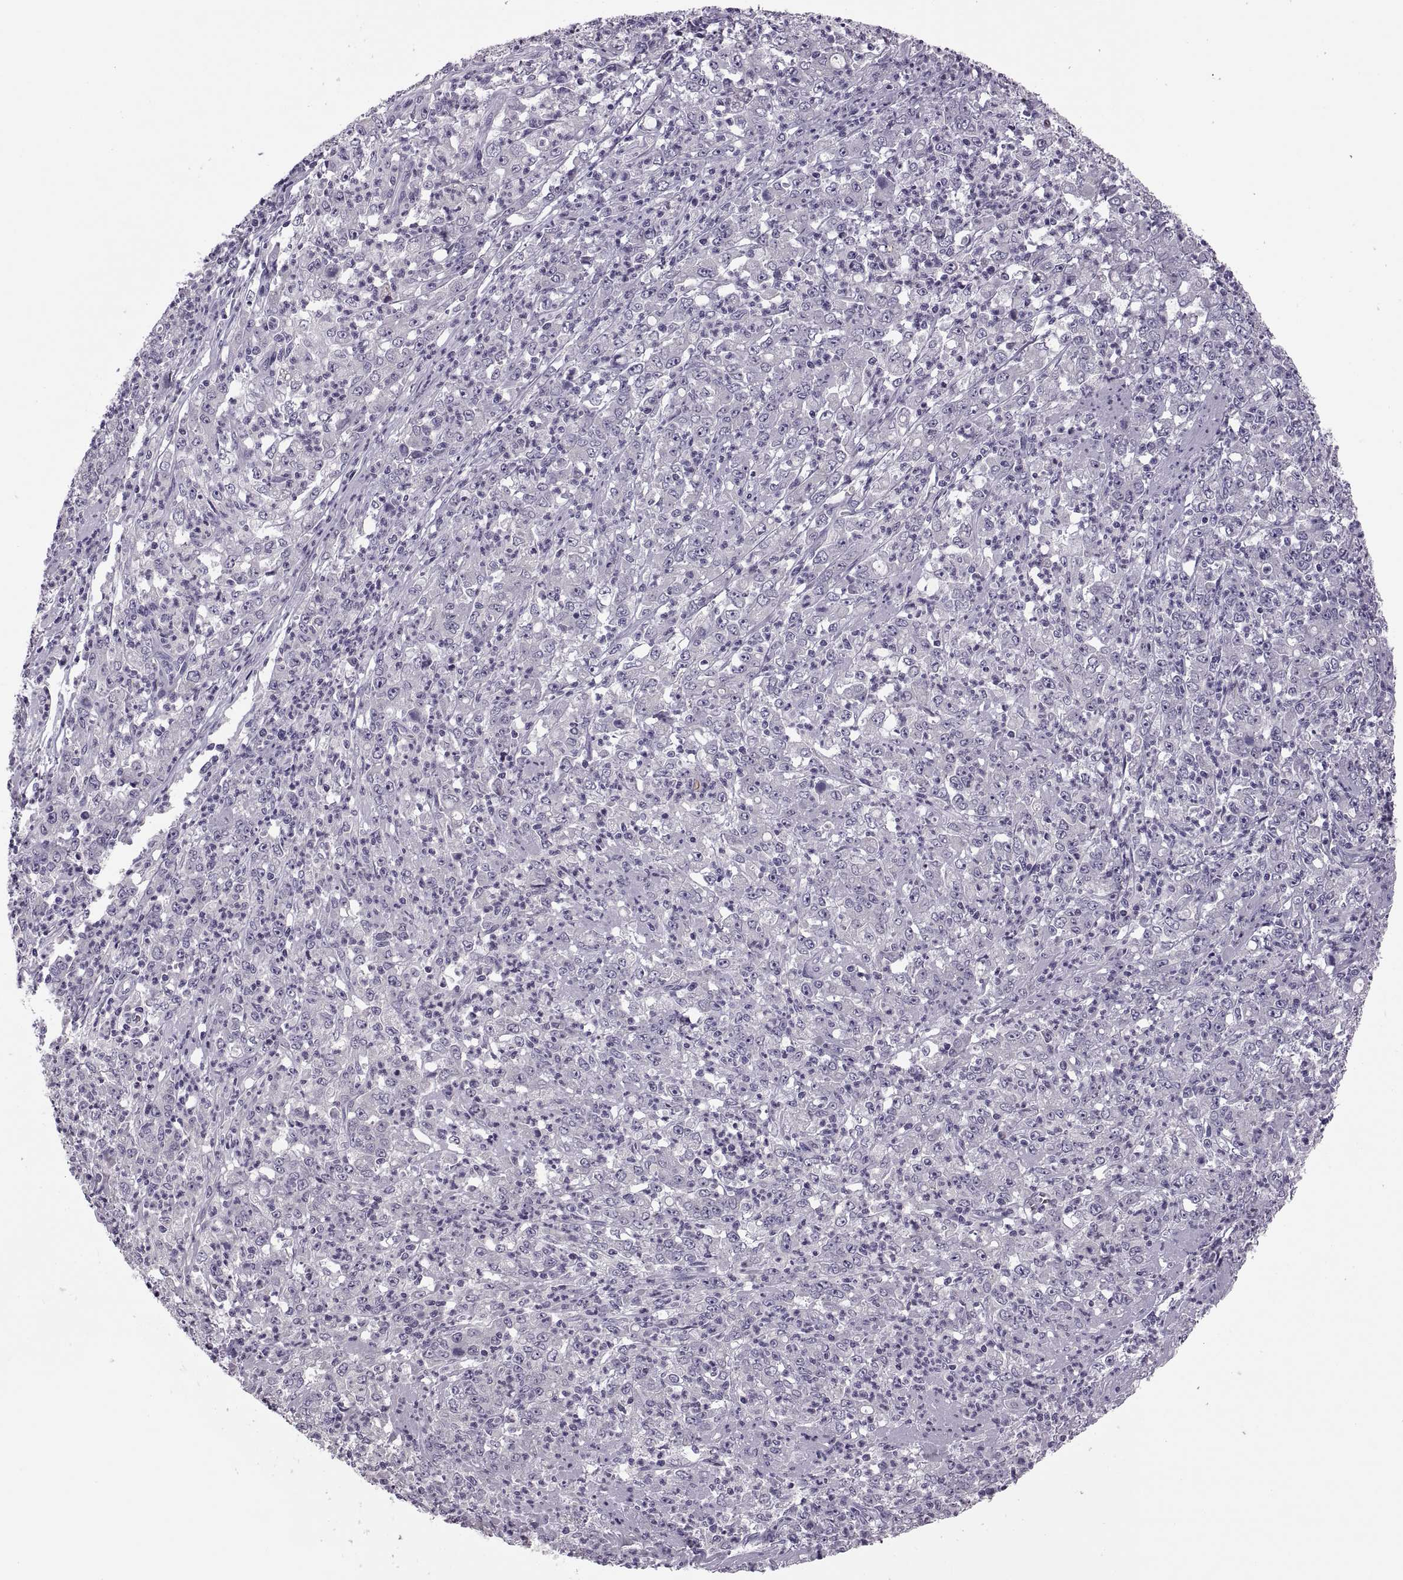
{"staining": {"intensity": "negative", "quantity": "none", "location": "none"}, "tissue": "stomach cancer", "cell_type": "Tumor cells", "image_type": "cancer", "snomed": [{"axis": "morphology", "description": "Adenocarcinoma, NOS"}, {"axis": "topography", "description": "Stomach, lower"}], "caption": "Tumor cells show no significant protein staining in adenocarcinoma (stomach).", "gene": "PRSS54", "patient": {"sex": "female", "age": 71}}